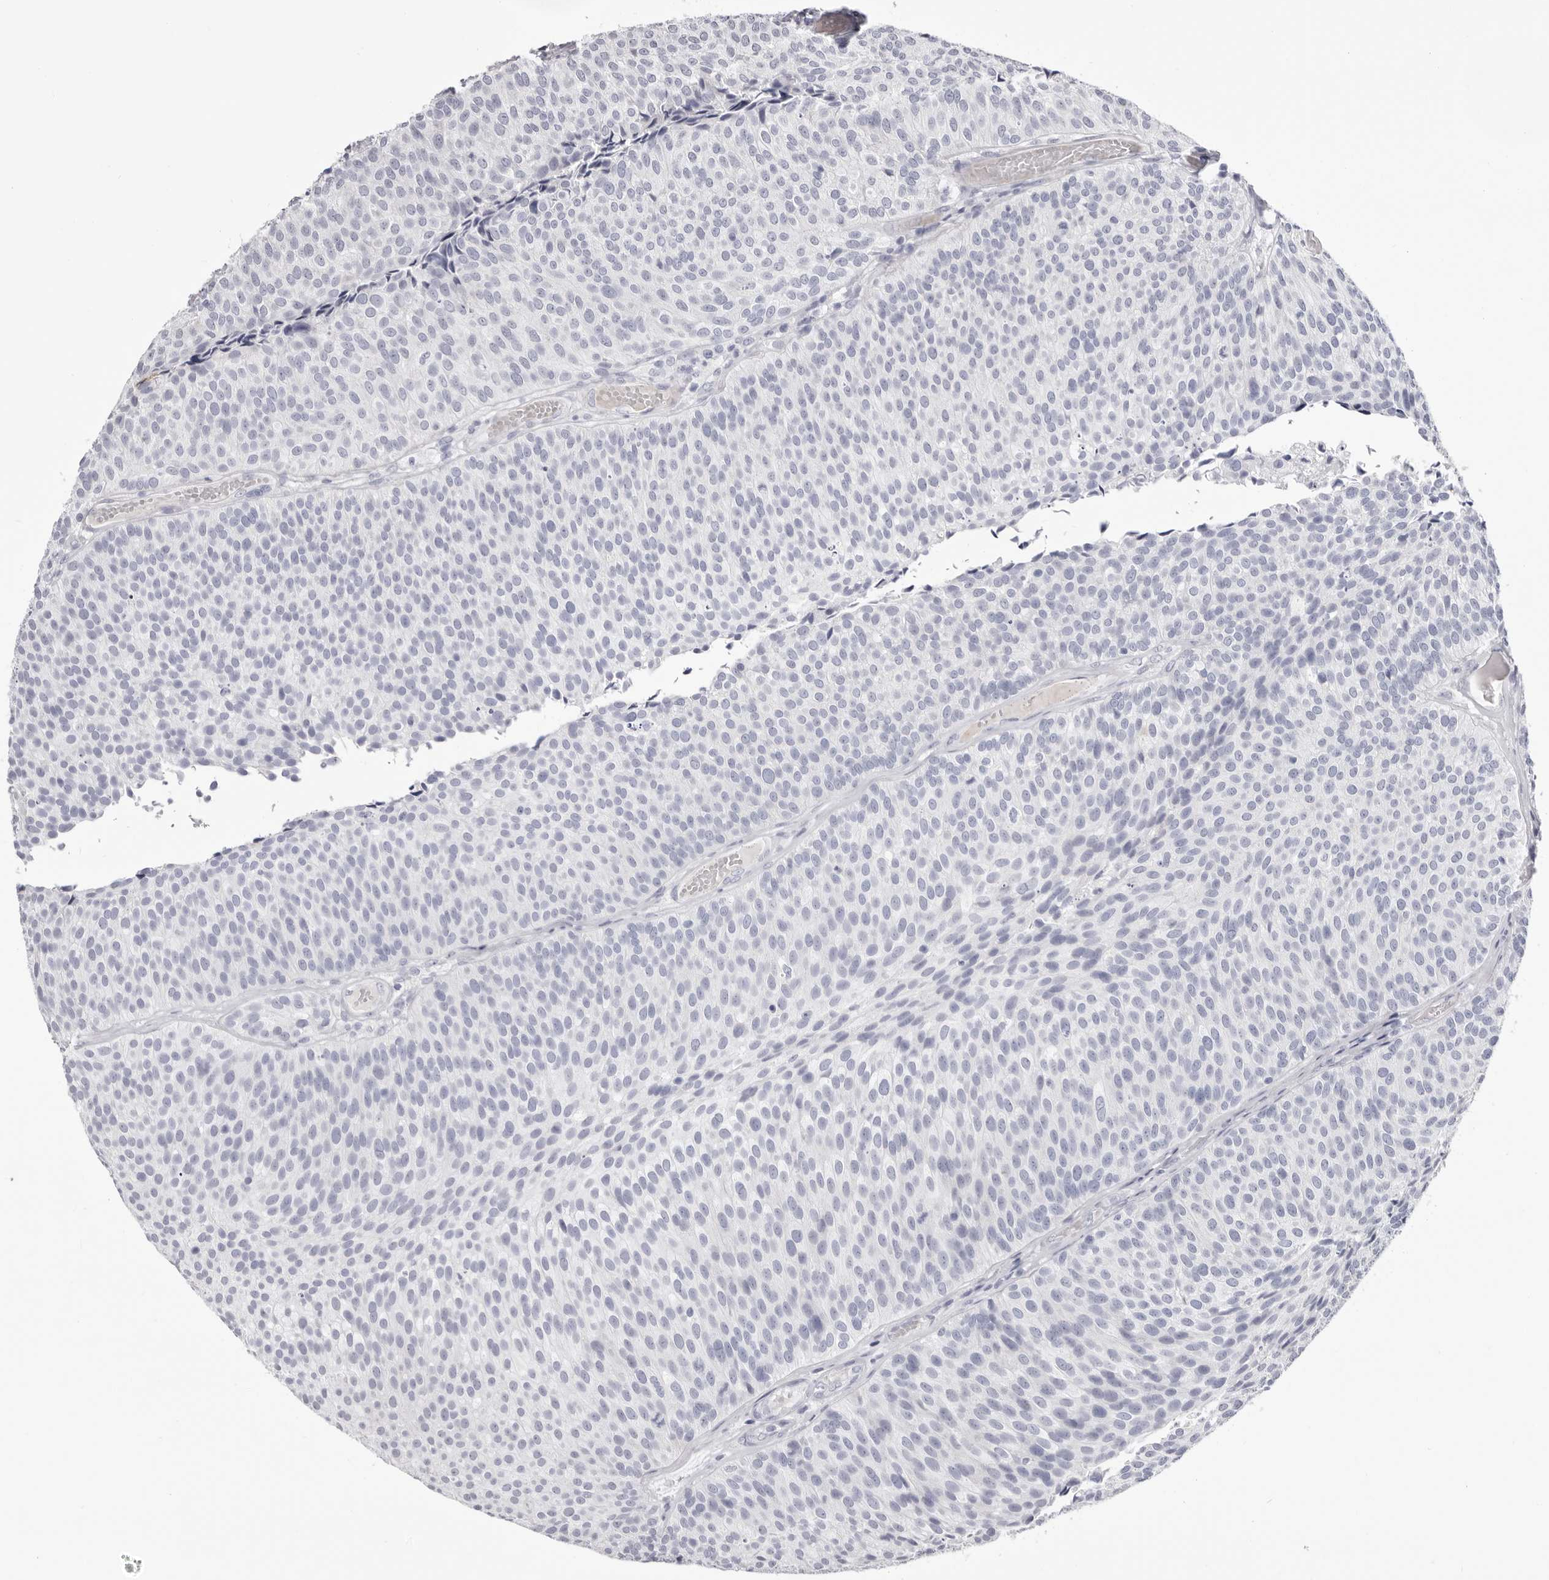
{"staining": {"intensity": "negative", "quantity": "none", "location": "none"}, "tissue": "urothelial cancer", "cell_type": "Tumor cells", "image_type": "cancer", "snomed": [{"axis": "morphology", "description": "Urothelial carcinoma, Low grade"}, {"axis": "topography", "description": "Urinary bladder"}], "caption": "This is a micrograph of IHC staining of low-grade urothelial carcinoma, which shows no expression in tumor cells.", "gene": "LPO", "patient": {"sex": "male", "age": 86}}